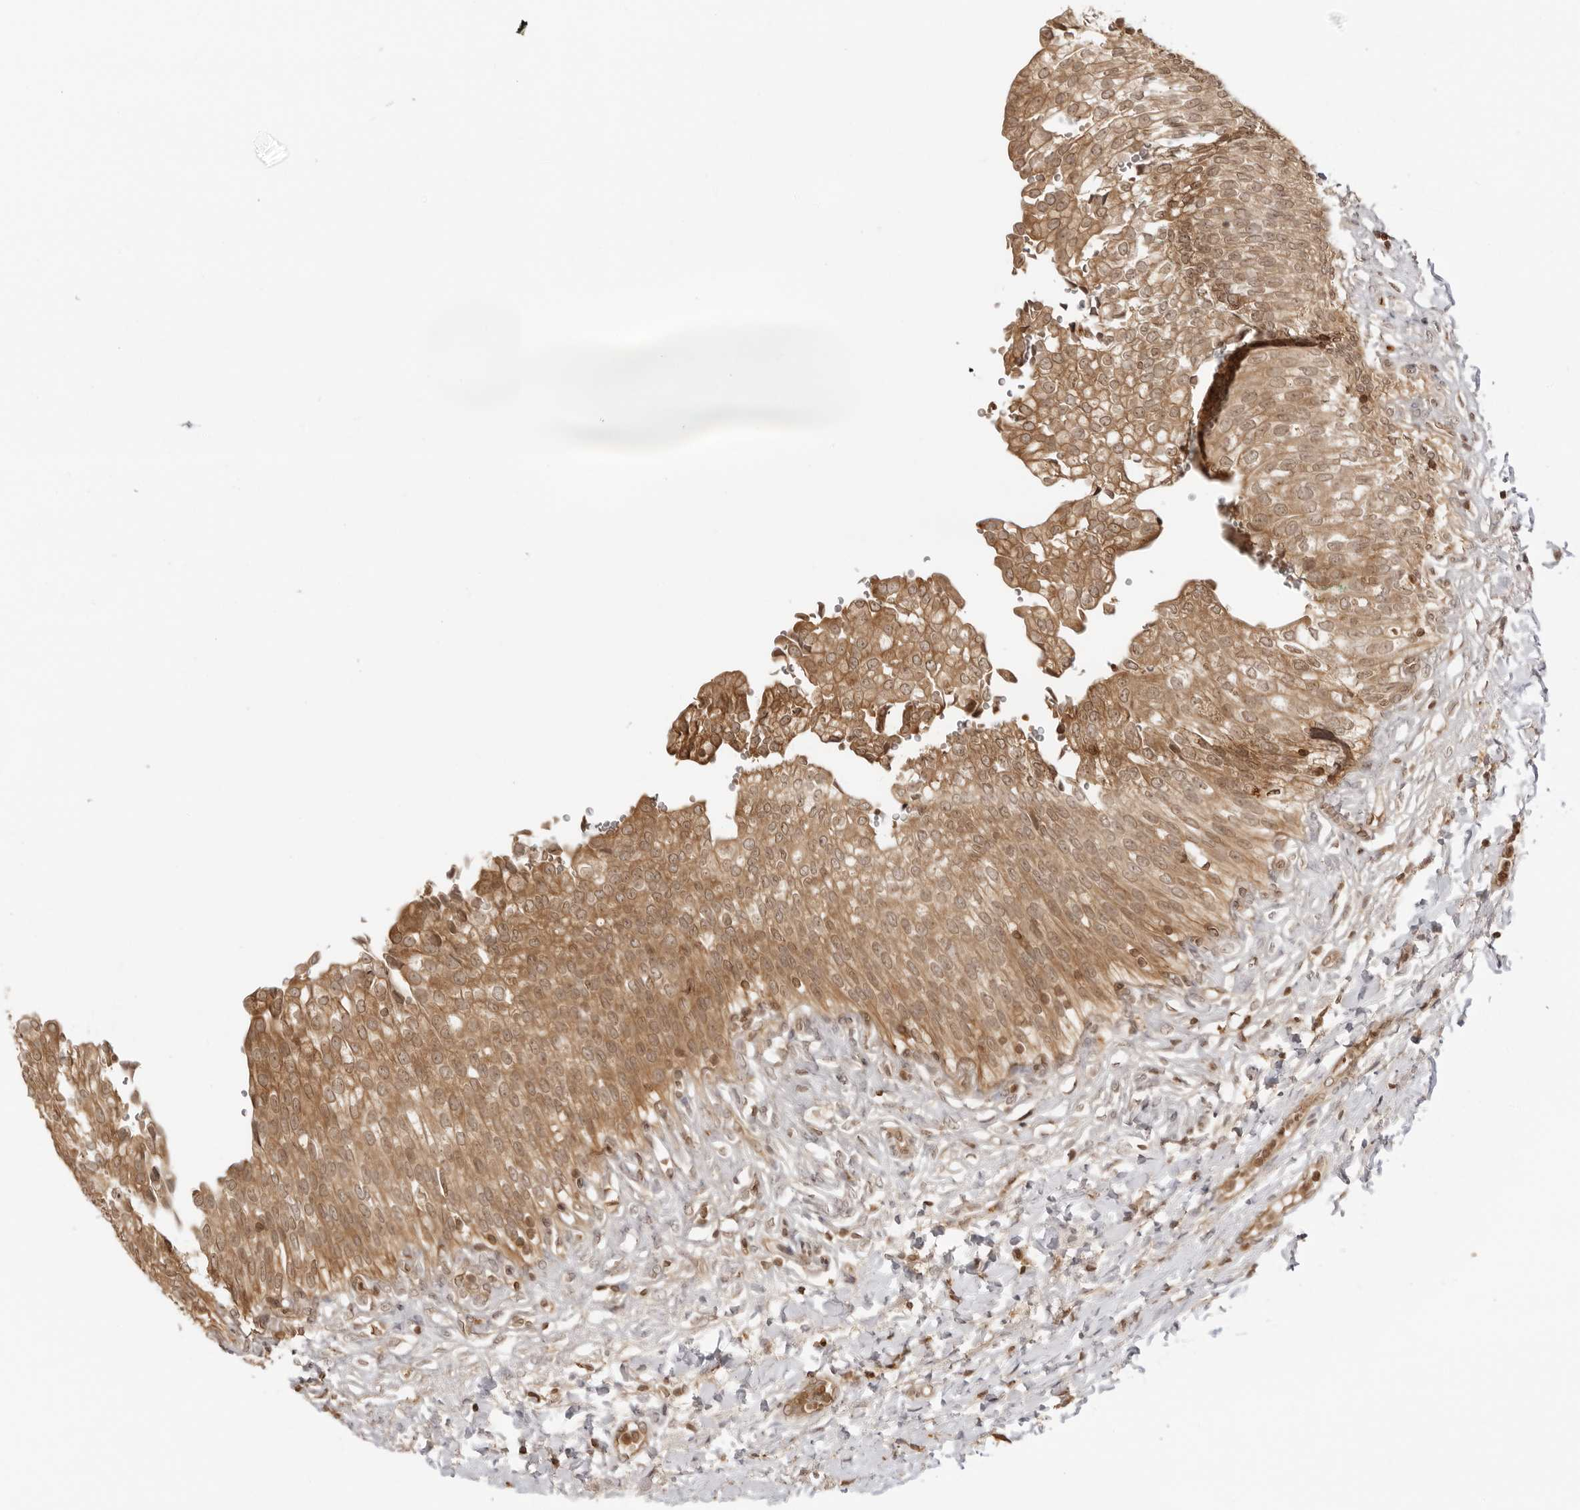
{"staining": {"intensity": "moderate", "quantity": ">75%", "location": "cytoplasmic/membranous"}, "tissue": "urinary bladder", "cell_type": "Urothelial cells", "image_type": "normal", "snomed": [{"axis": "morphology", "description": "Urothelial carcinoma, High grade"}, {"axis": "topography", "description": "Urinary bladder"}], "caption": "This is a photomicrograph of immunohistochemistry (IHC) staining of normal urinary bladder, which shows moderate staining in the cytoplasmic/membranous of urothelial cells.", "gene": "IKBKE", "patient": {"sex": "male", "age": 46}}